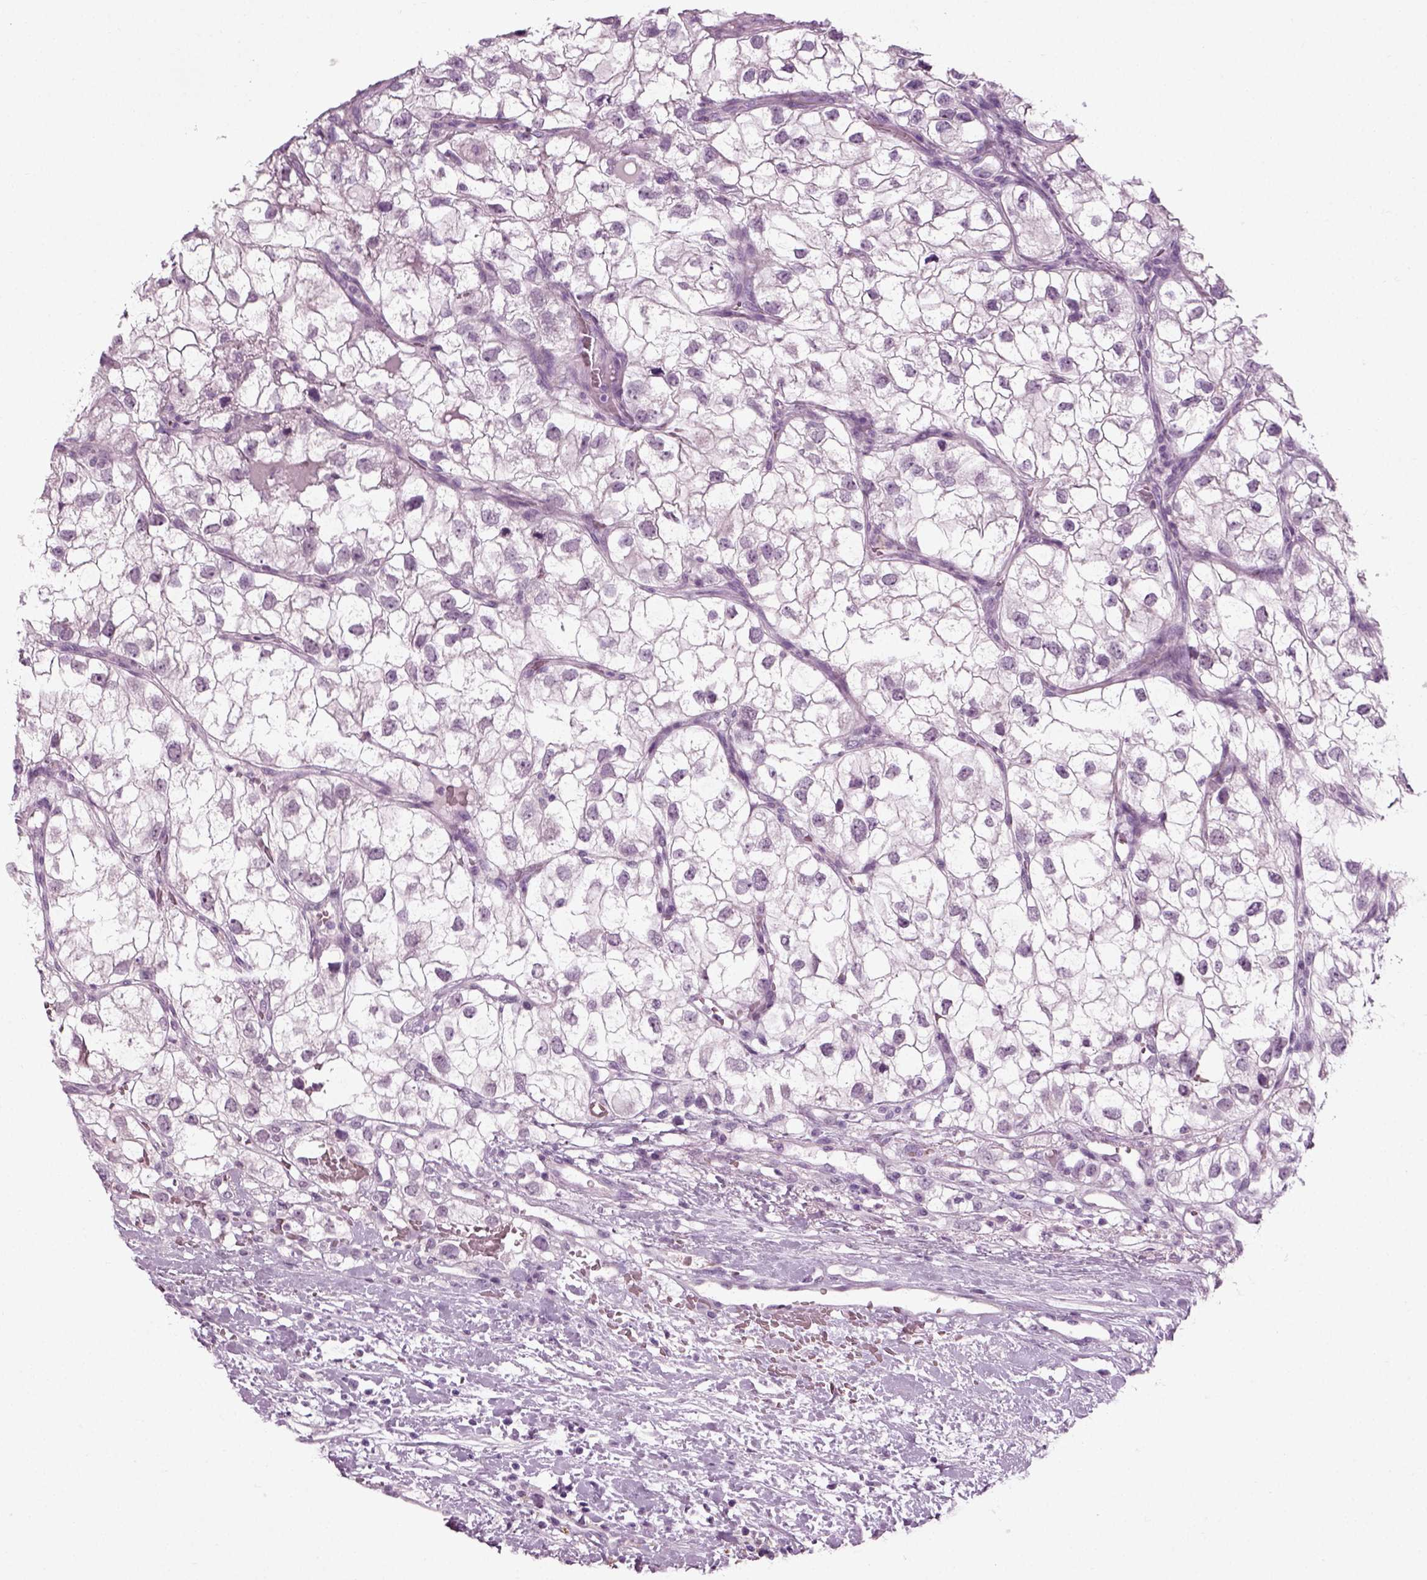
{"staining": {"intensity": "negative", "quantity": "none", "location": "none"}, "tissue": "renal cancer", "cell_type": "Tumor cells", "image_type": "cancer", "snomed": [{"axis": "morphology", "description": "Adenocarcinoma, NOS"}, {"axis": "topography", "description": "Kidney"}], "caption": "High magnification brightfield microscopy of renal cancer (adenocarcinoma) stained with DAB (3,3'-diaminobenzidine) (brown) and counterstained with hematoxylin (blue): tumor cells show no significant expression. Brightfield microscopy of immunohistochemistry (IHC) stained with DAB (3,3'-diaminobenzidine) (brown) and hematoxylin (blue), captured at high magnification.", "gene": "ZC2HC1C", "patient": {"sex": "male", "age": 59}}